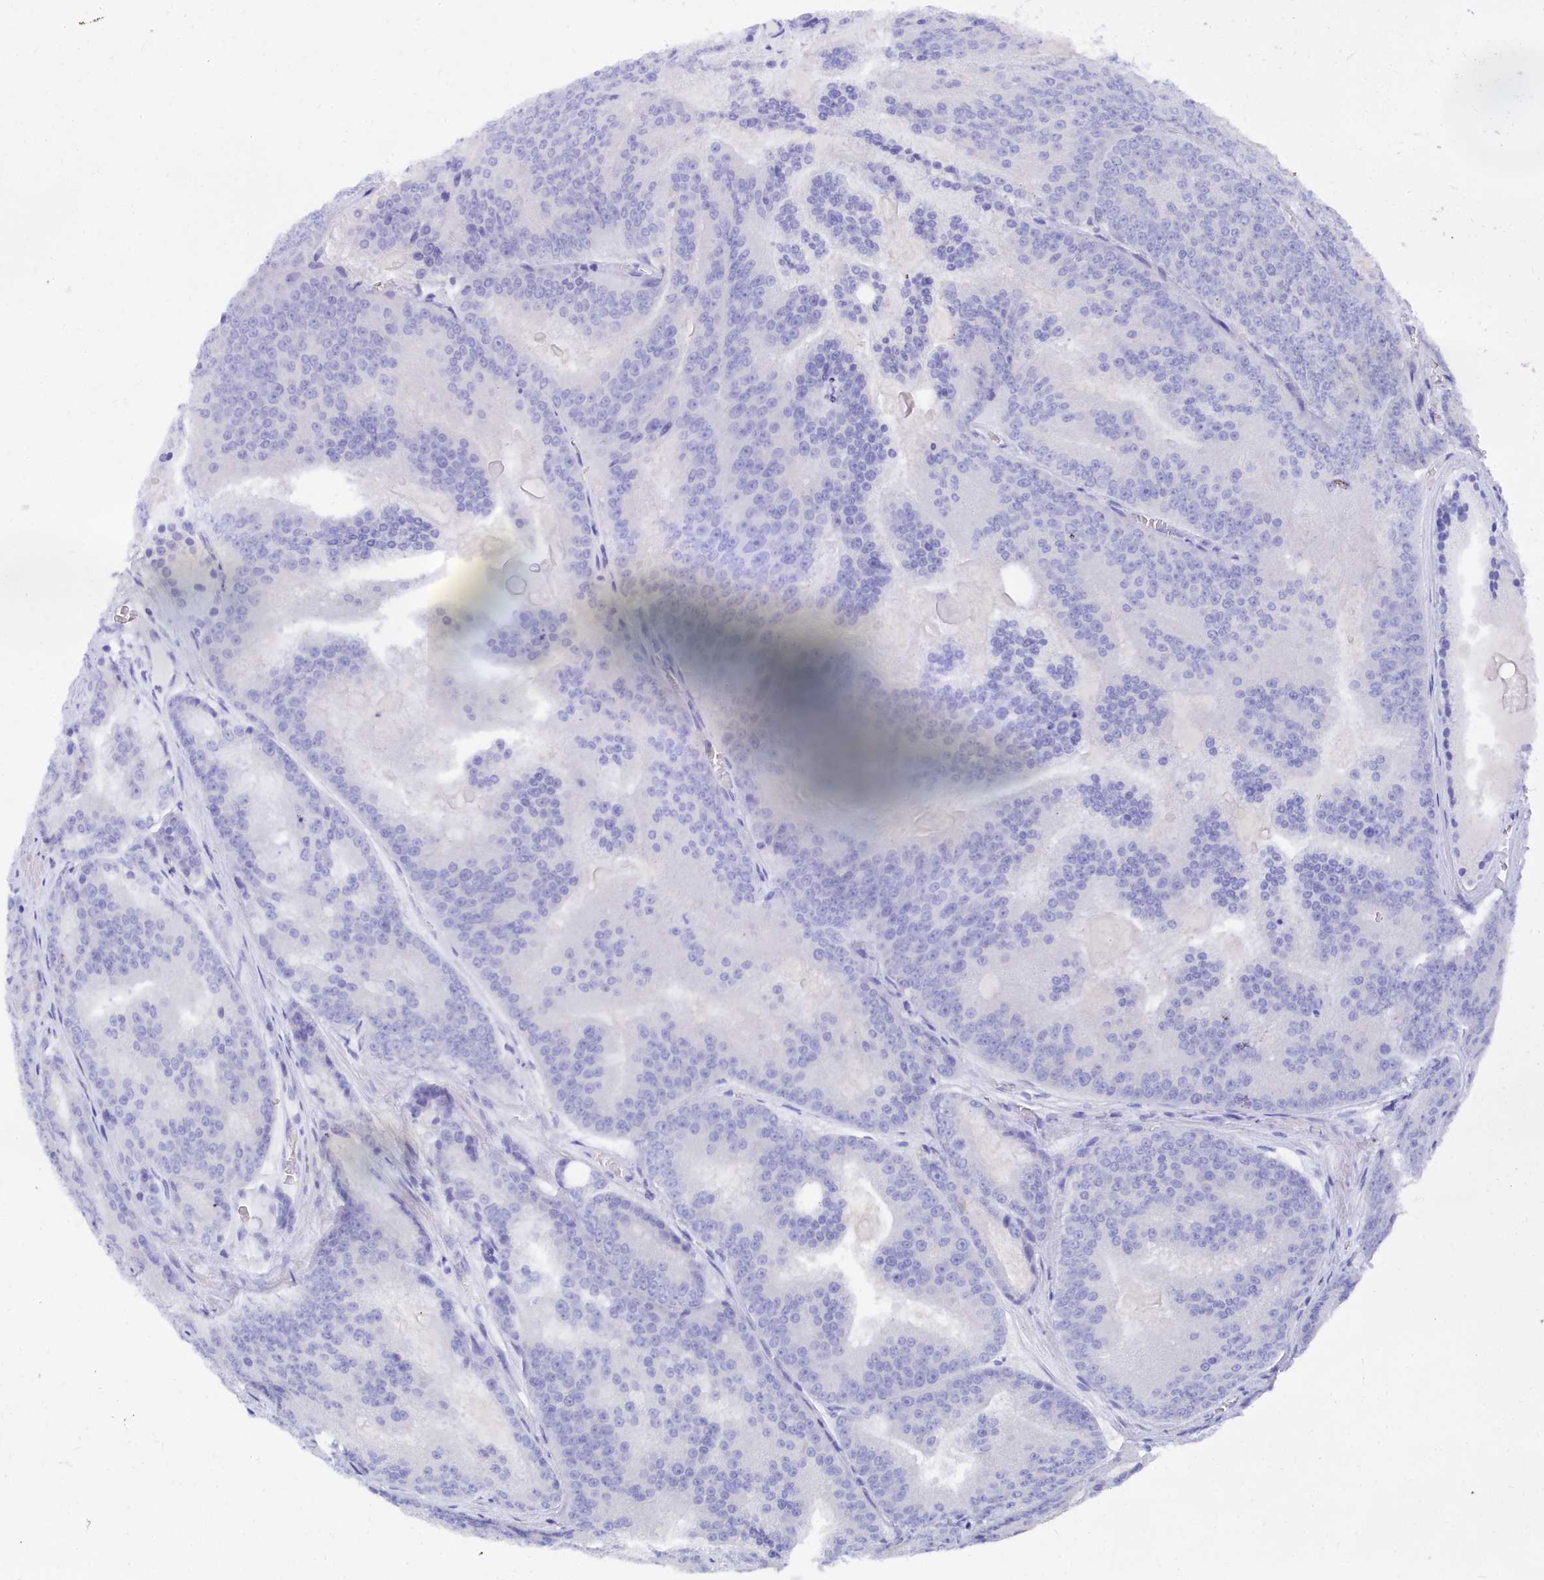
{"staining": {"intensity": "negative", "quantity": "none", "location": "none"}, "tissue": "prostate cancer", "cell_type": "Tumor cells", "image_type": "cancer", "snomed": [{"axis": "morphology", "description": "Adenocarcinoma, High grade"}, {"axis": "topography", "description": "Prostate"}], "caption": "IHC micrograph of human prostate cancer stained for a protein (brown), which reveals no positivity in tumor cells.", "gene": "TRIM10", "patient": {"sex": "male", "age": 61}}